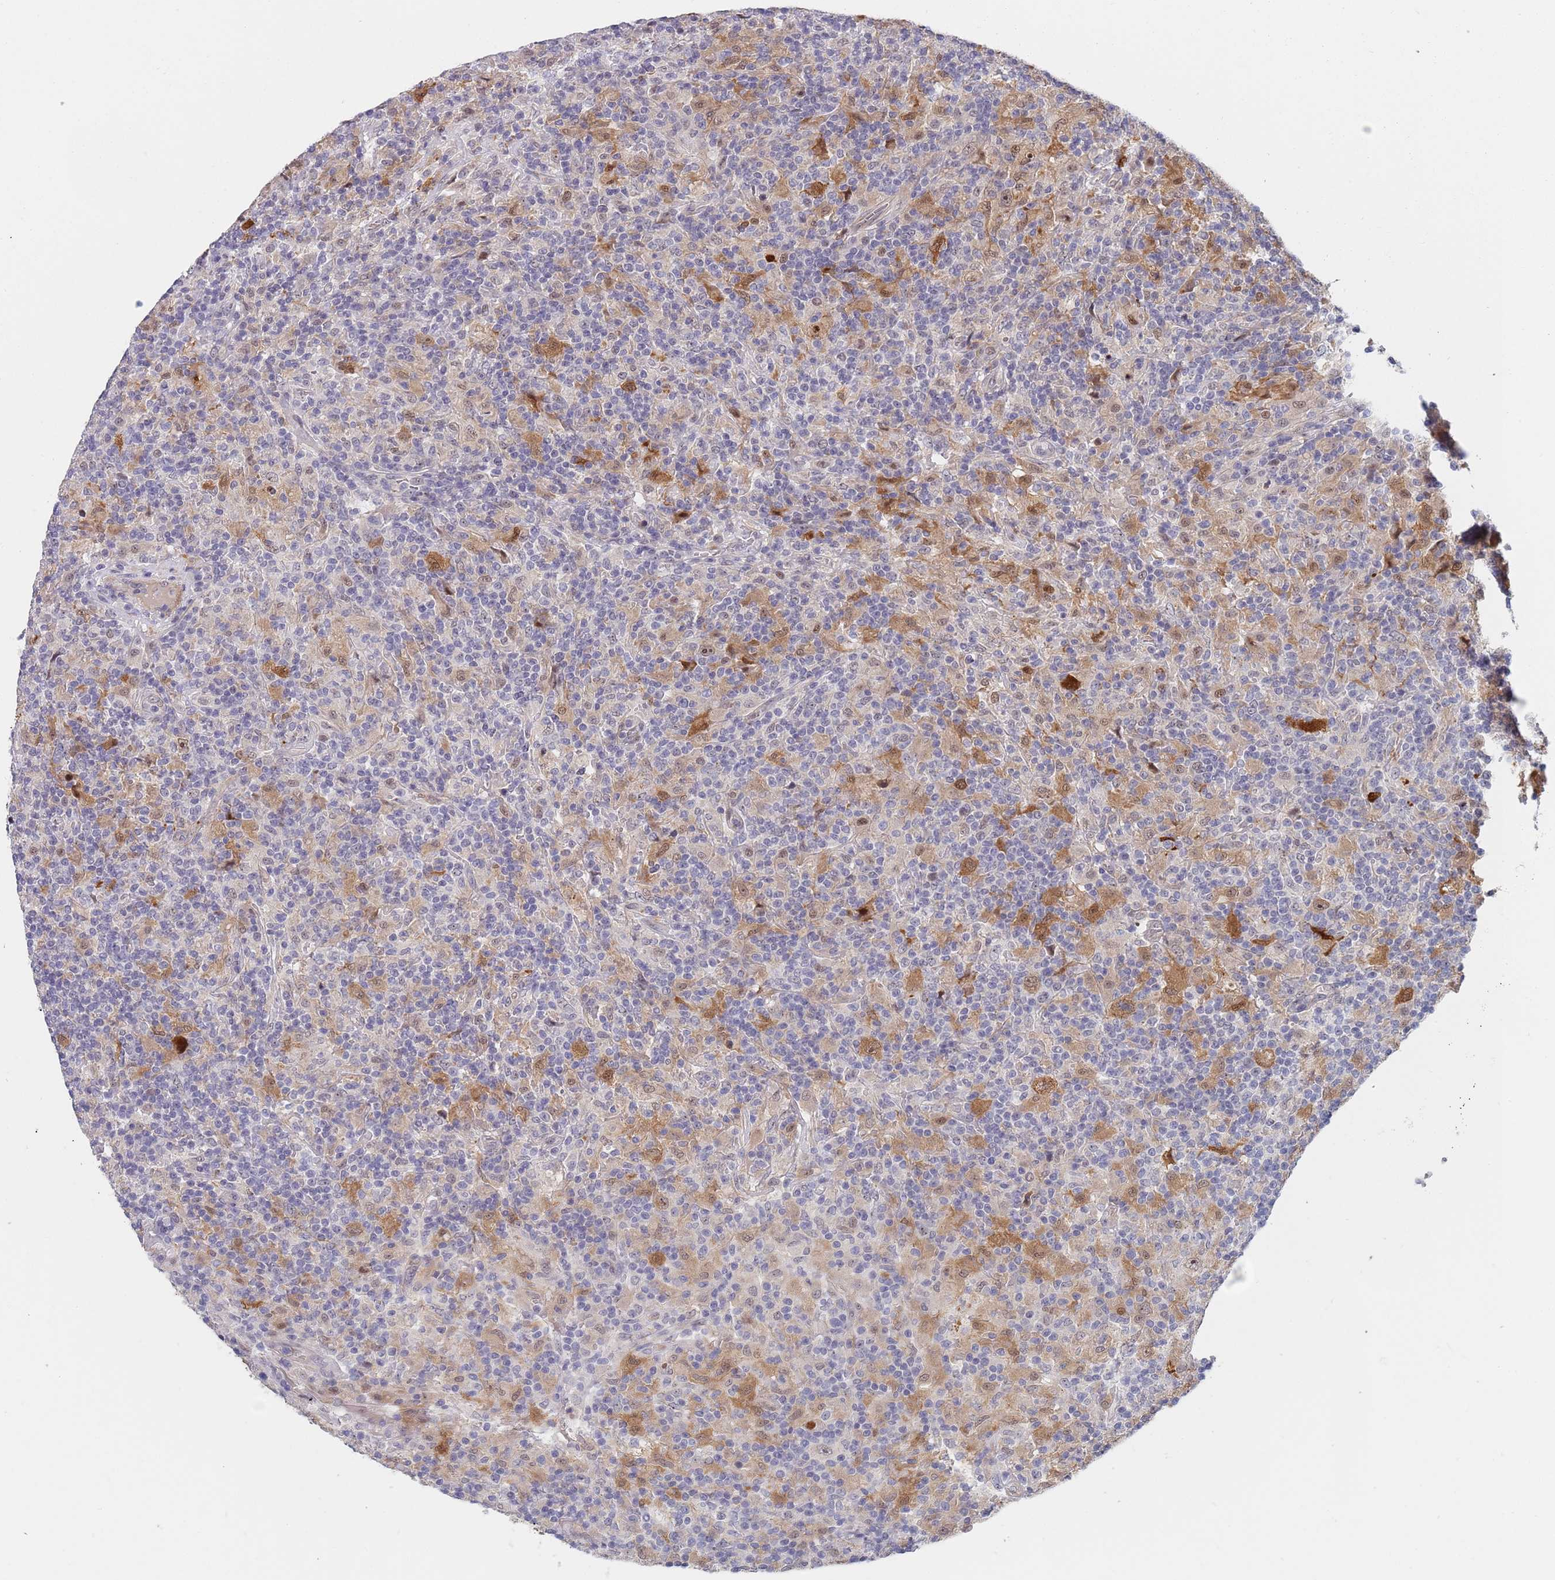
{"staining": {"intensity": "strong", "quantity": ">75%", "location": "cytoplasmic/membranous,nuclear"}, "tissue": "lymphoma", "cell_type": "Tumor cells", "image_type": "cancer", "snomed": [{"axis": "morphology", "description": "Hodgkin's disease, NOS"}, {"axis": "topography", "description": "Lymph node"}], "caption": "Protein expression analysis of lymphoma exhibits strong cytoplasmic/membranous and nuclear expression in about >75% of tumor cells. Nuclei are stained in blue.", "gene": "PLCL2", "patient": {"sex": "male", "age": 70}}